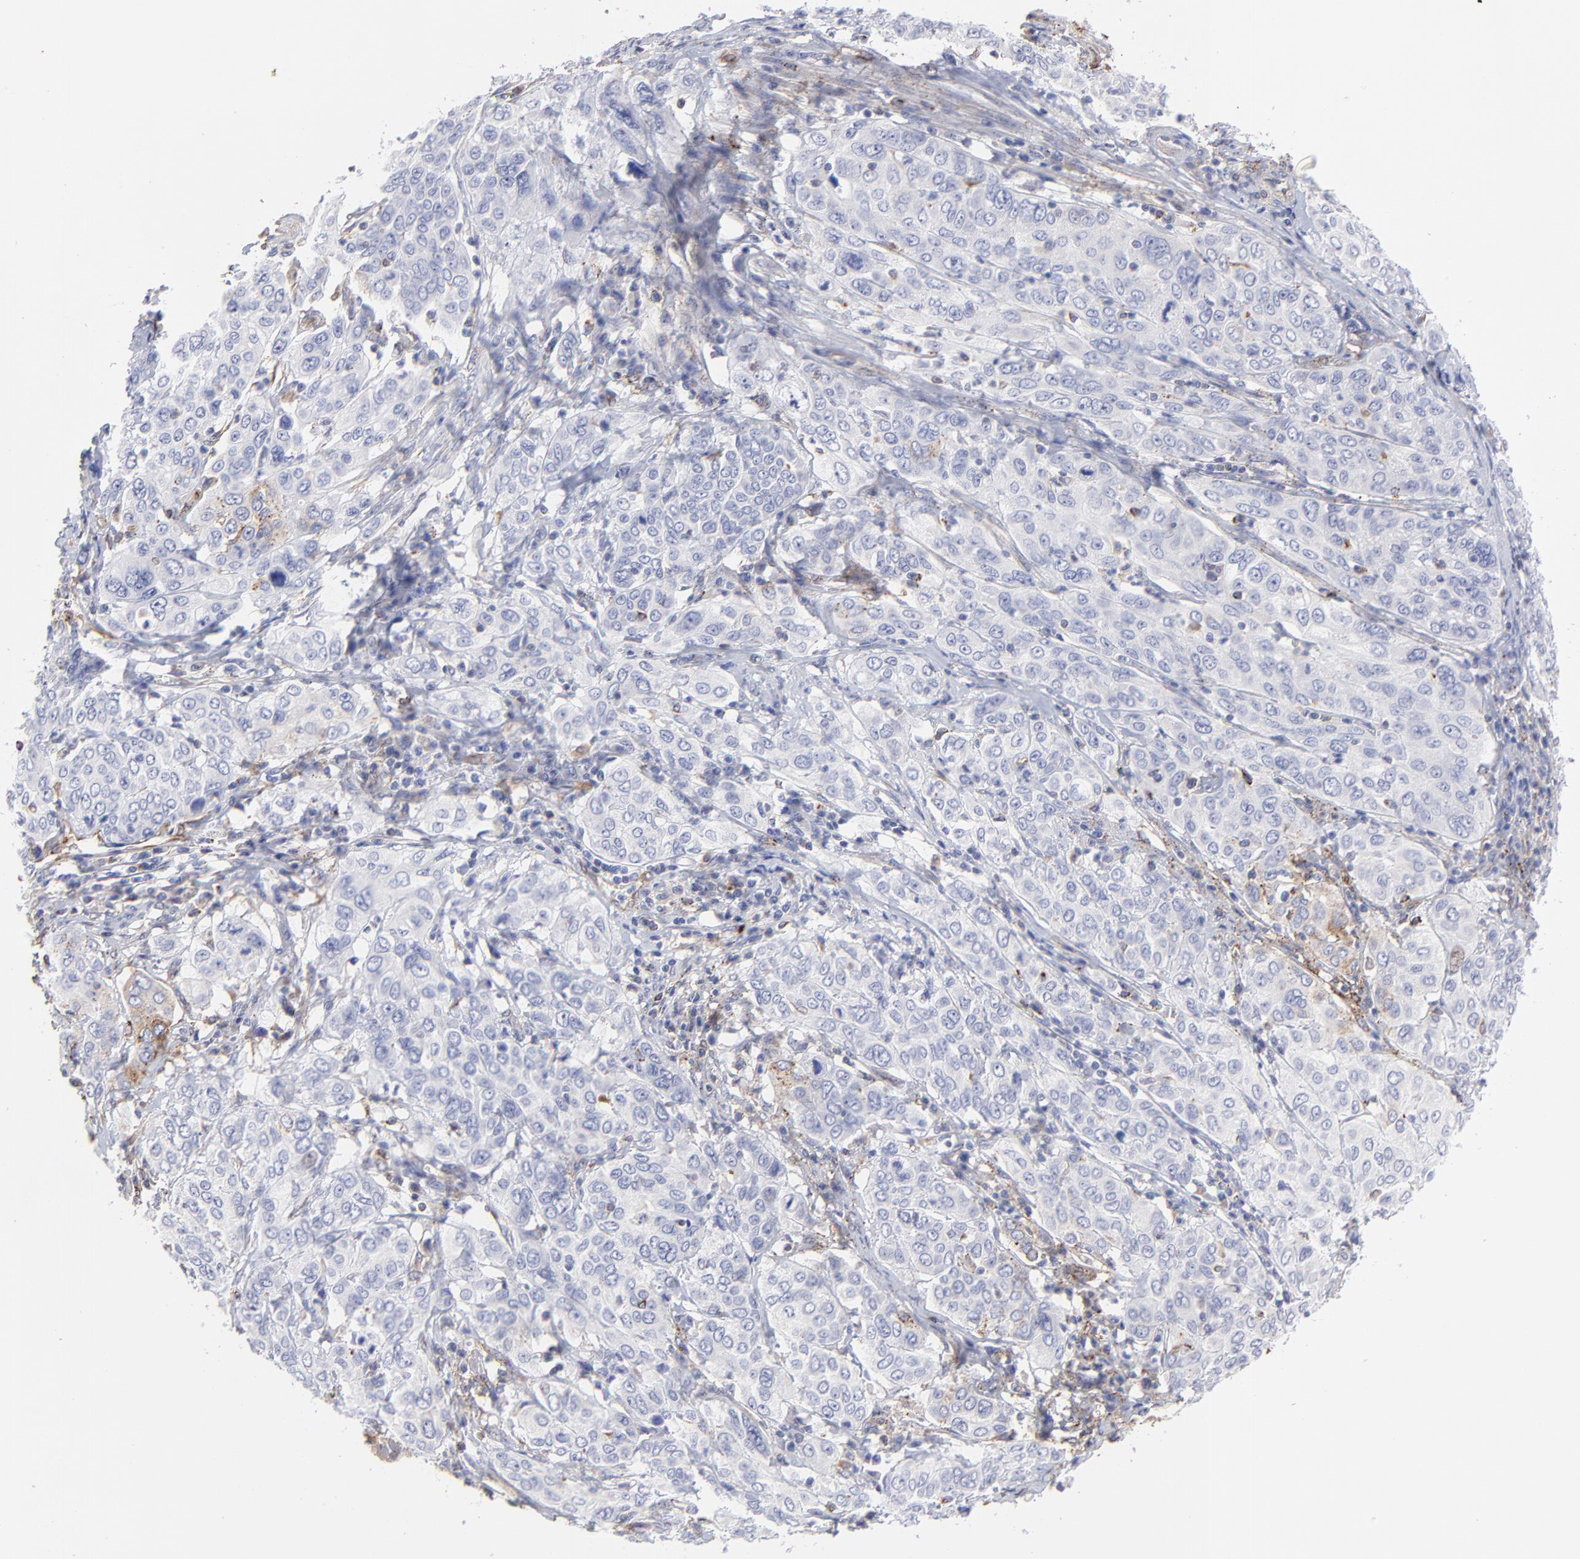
{"staining": {"intensity": "weak", "quantity": "<25%", "location": "cytoplasmic/membranous"}, "tissue": "cervical cancer", "cell_type": "Tumor cells", "image_type": "cancer", "snomed": [{"axis": "morphology", "description": "Squamous cell carcinoma, NOS"}, {"axis": "topography", "description": "Cervix"}], "caption": "Immunohistochemistry of human cervical squamous cell carcinoma demonstrates no expression in tumor cells.", "gene": "COX8C", "patient": {"sex": "female", "age": 38}}